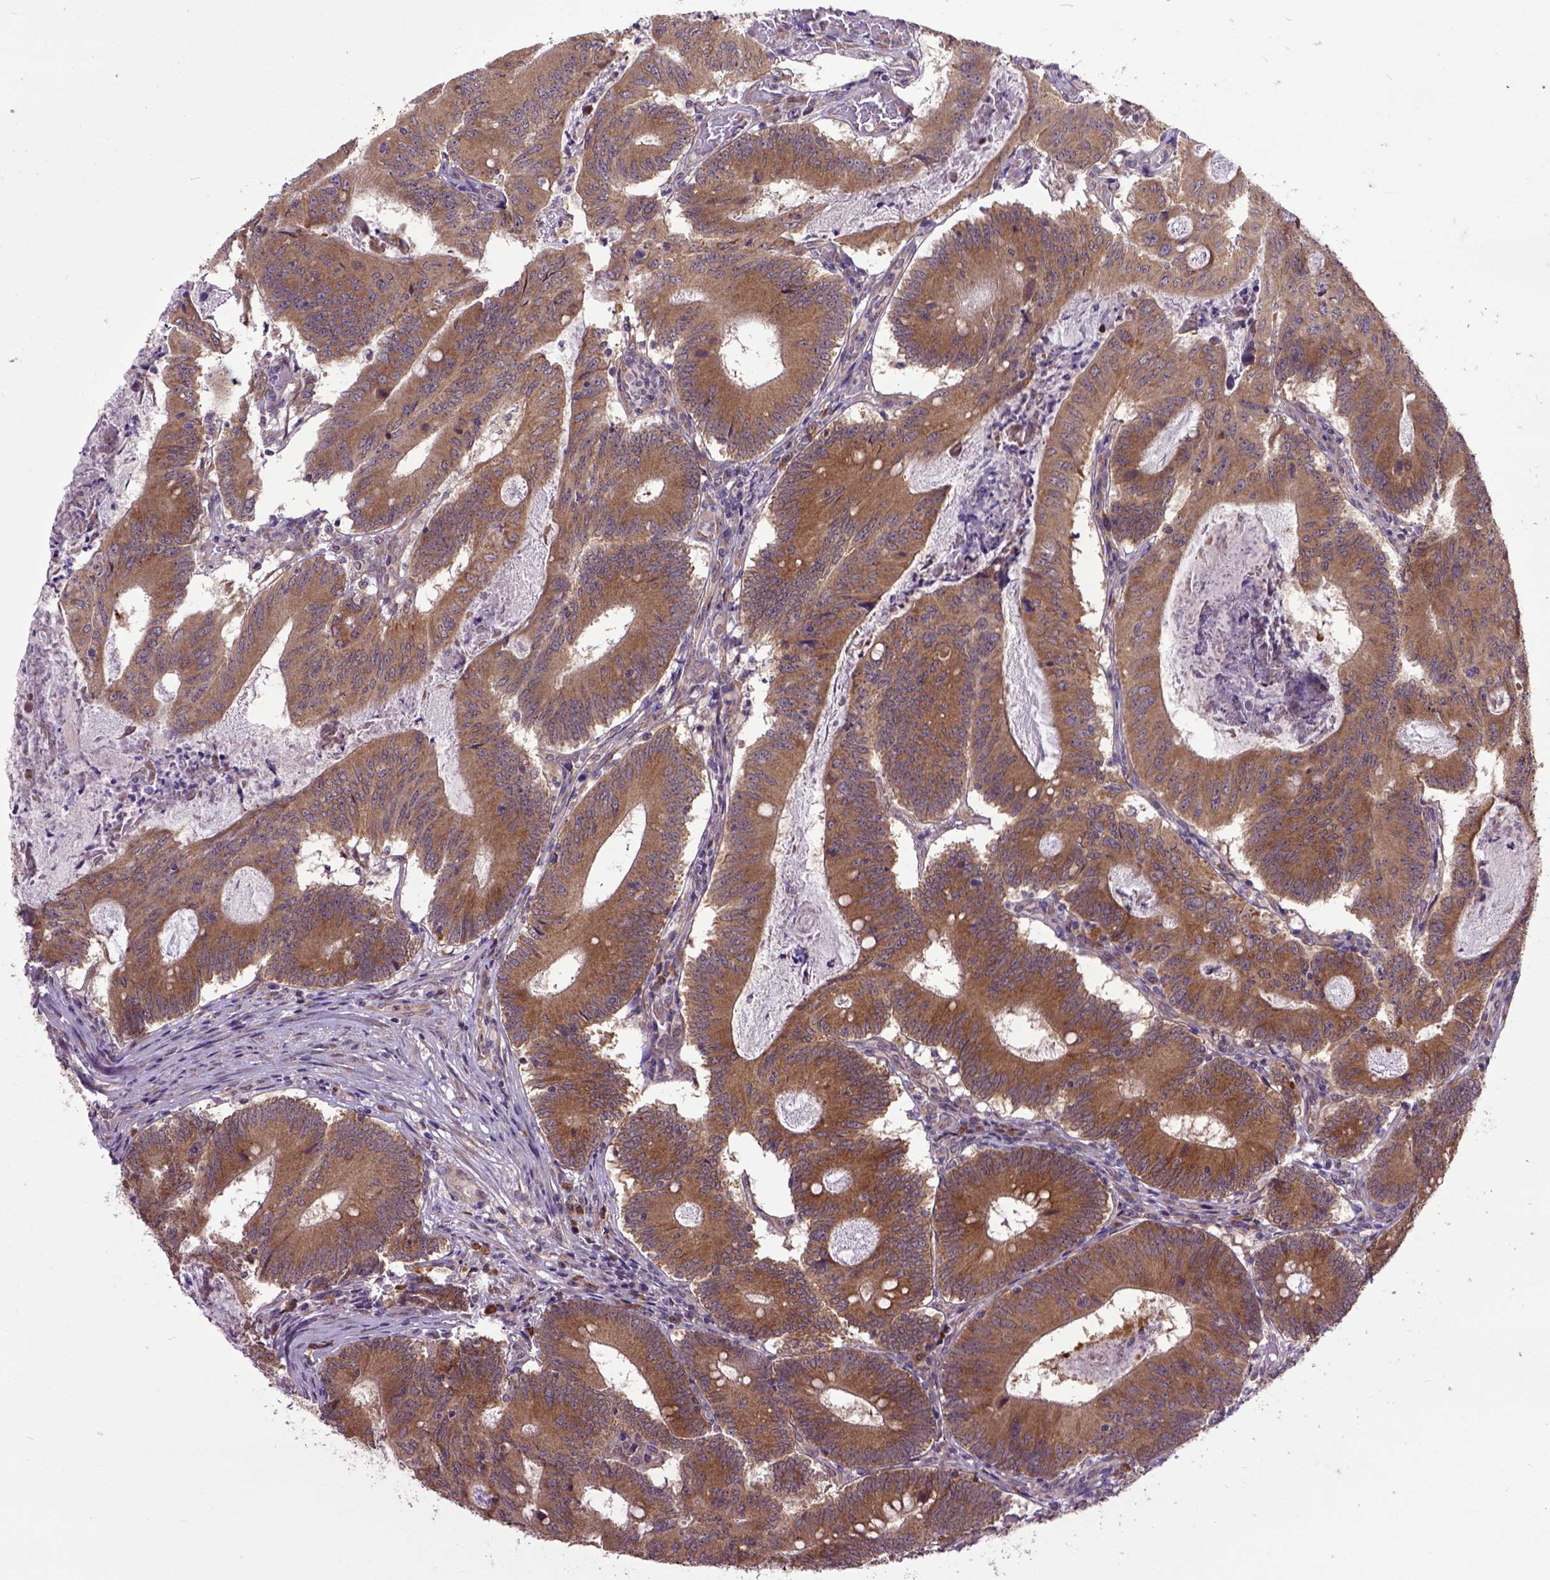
{"staining": {"intensity": "moderate", "quantity": ">75%", "location": "cytoplasmic/membranous"}, "tissue": "colorectal cancer", "cell_type": "Tumor cells", "image_type": "cancer", "snomed": [{"axis": "morphology", "description": "Adenocarcinoma, NOS"}, {"axis": "topography", "description": "Colon"}], "caption": "Immunohistochemical staining of colorectal cancer (adenocarcinoma) demonstrates medium levels of moderate cytoplasmic/membranous protein positivity in approximately >75% of tumor cells.", "gene": "ARL1", "patient": {"sex": "female", "age": 70}}